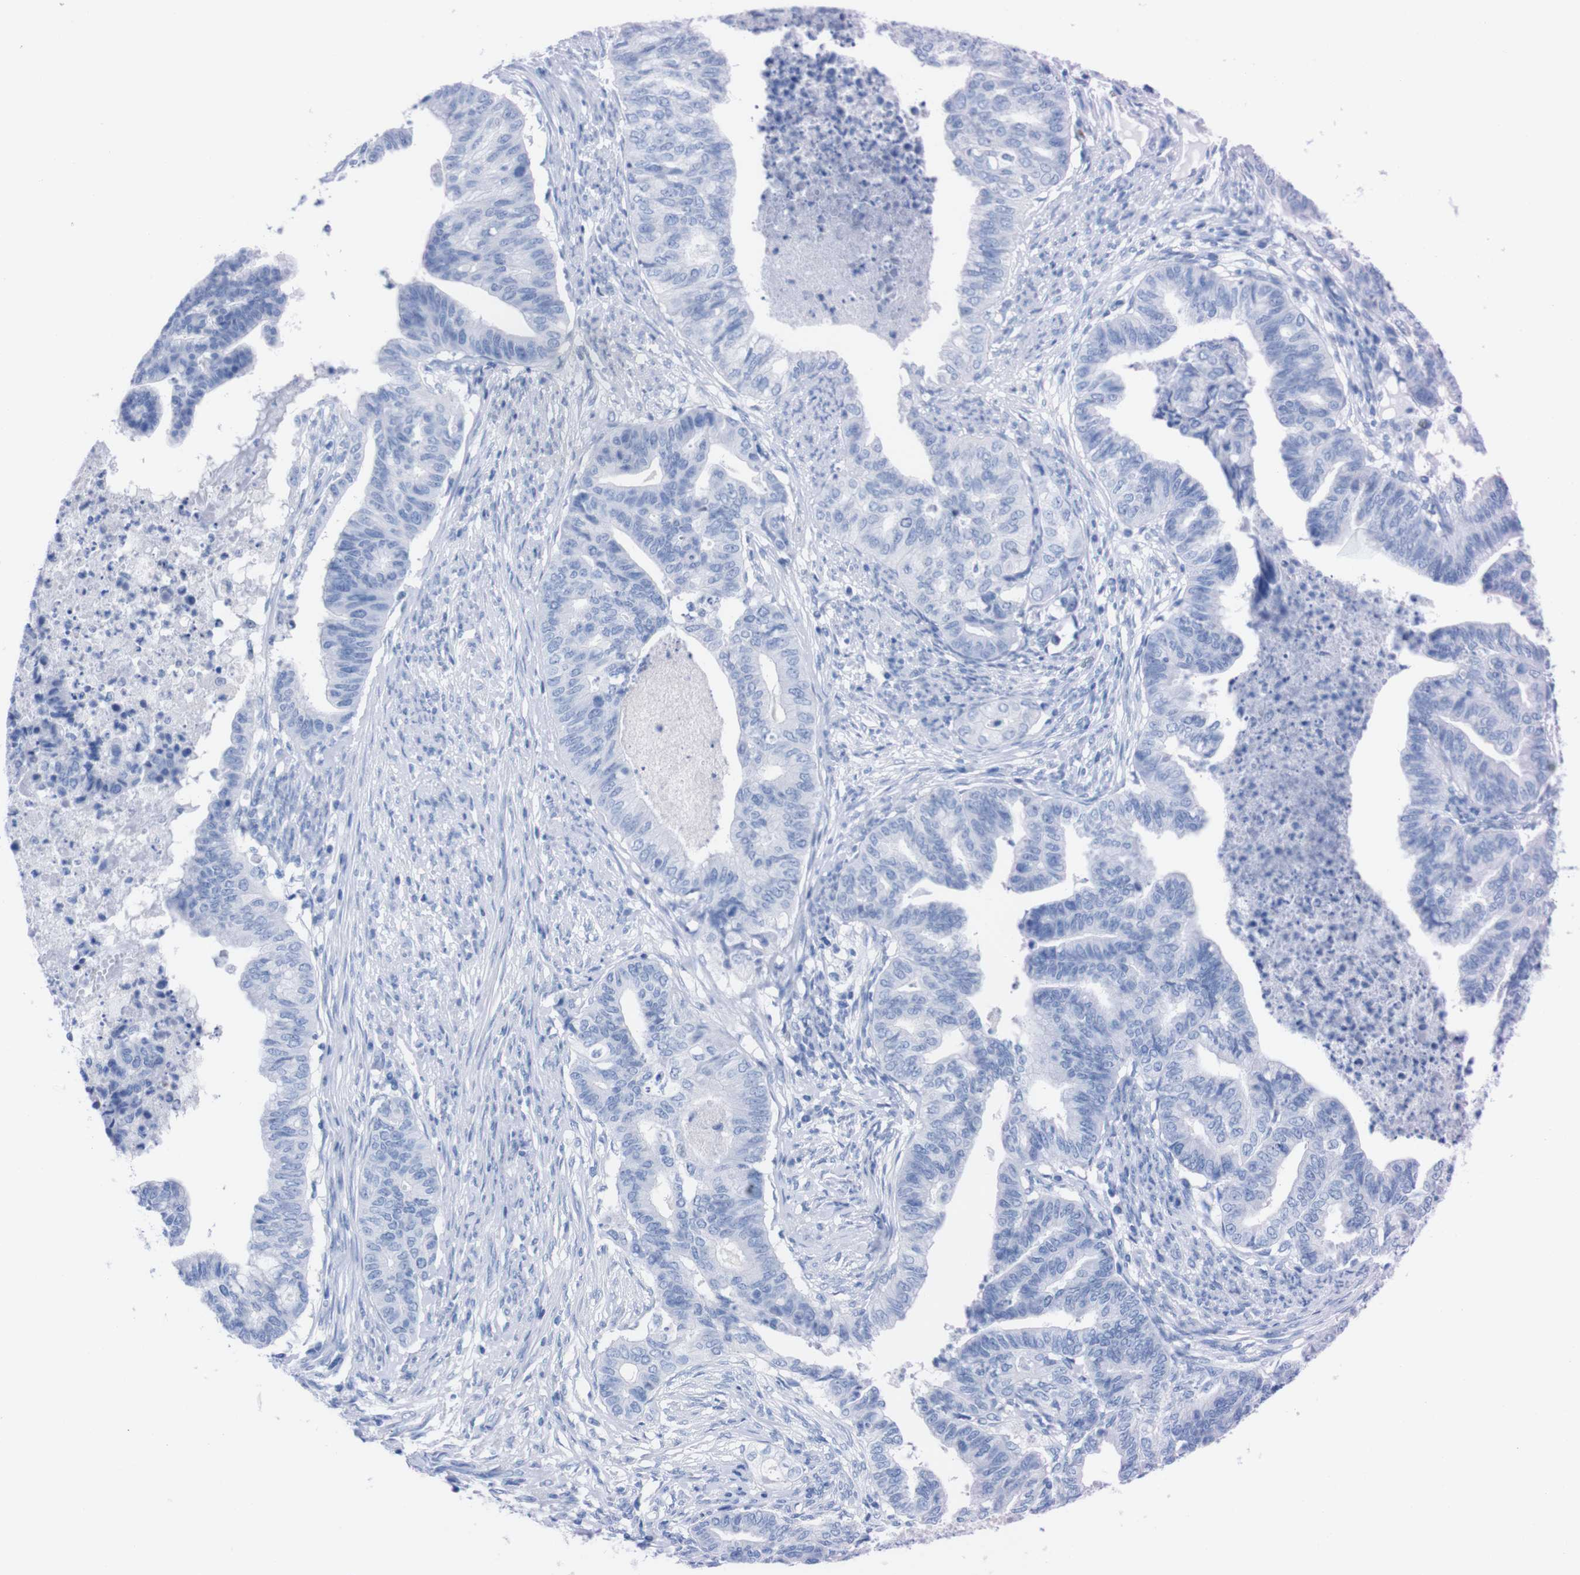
{"staining": {"intensity": "negative", "quantity": "none", "location": "none"}, "tissue": "endometrial cancer", "cell_type": "Tumor cells", "image_type": "cancer", "snomed": [{"axis": "morphology", "description": "Adenocarcinoma, NOS"}, {"axis": "topography", "description": "Endometrium"}], "caption": "A high-resolution histopathology image shows immunohistochemistry staining of endometrial cancer (adenocarcinoma), which demonstrates no significant staining in tumor cells.", "gene": "P2RY12", "patient": {"sex": "female", "age": 79}}